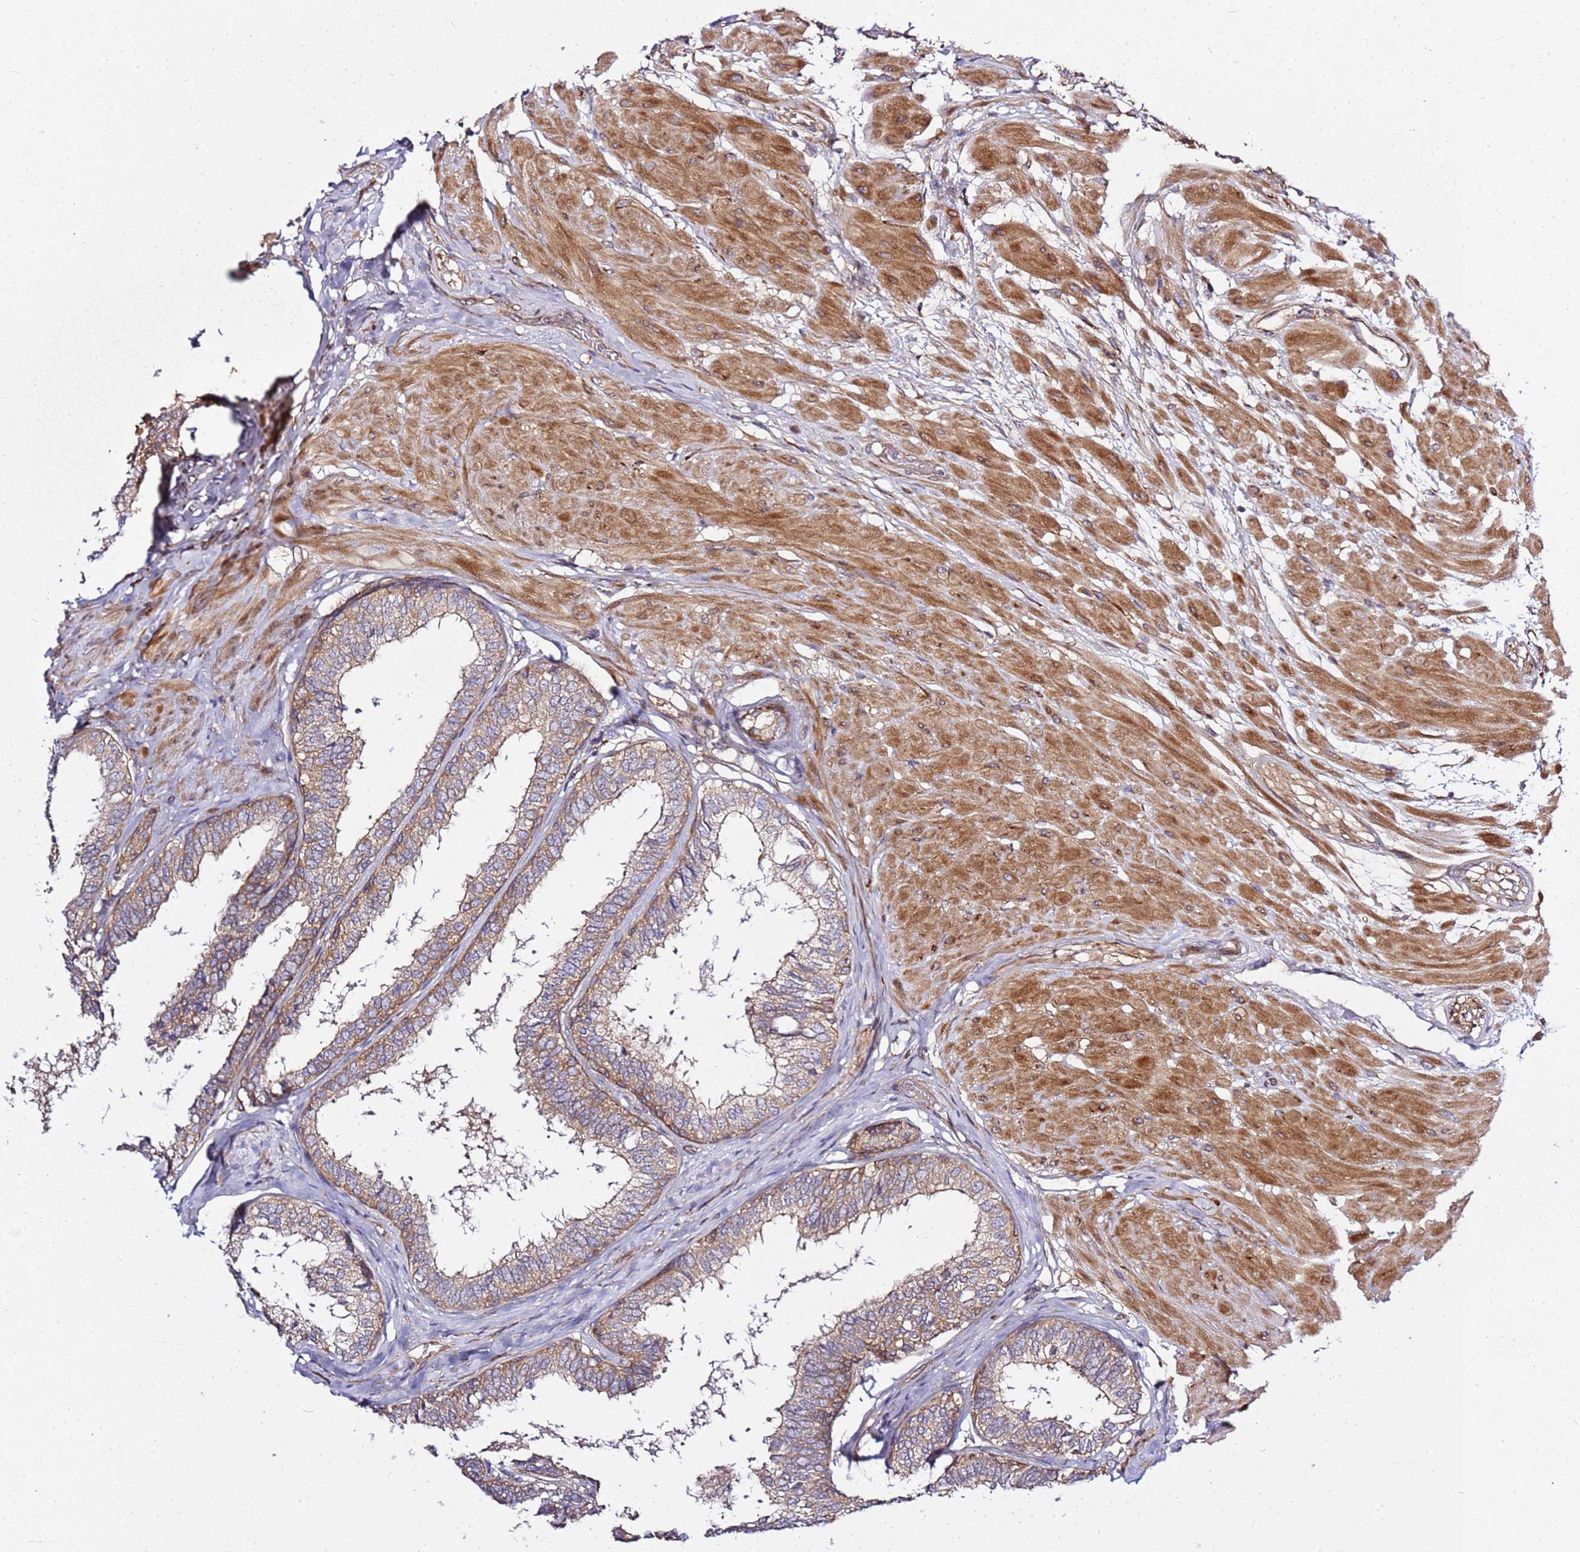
{"staining": {"intensity": "moderate", "quantity": "25%-75%", "location": "cytoplasmic/membranous"}, "tissue": "prostate", "cell_type": "Glandular cells", "image_type": "normal", "snomed": [{"axis": "morphology", "description": "Normal tissue, NOS"}, {"axis": "topography", "description": "Prostate"}], "caption": "High-magnification brightfield microscopy of benign prostate stained with DAB (3,3'-diaminobenzidine) (brown) and counterstained with hematoxylin (blue). glandular cells exhibit moderate cytoplasmic/membranous staining is present in approximately25%-75% of cells. (brown staining indicates protein expression, while blue staining denotes nuclei).", "gene": "GNL1", "patient": {"sex": "male", "age": 48}}